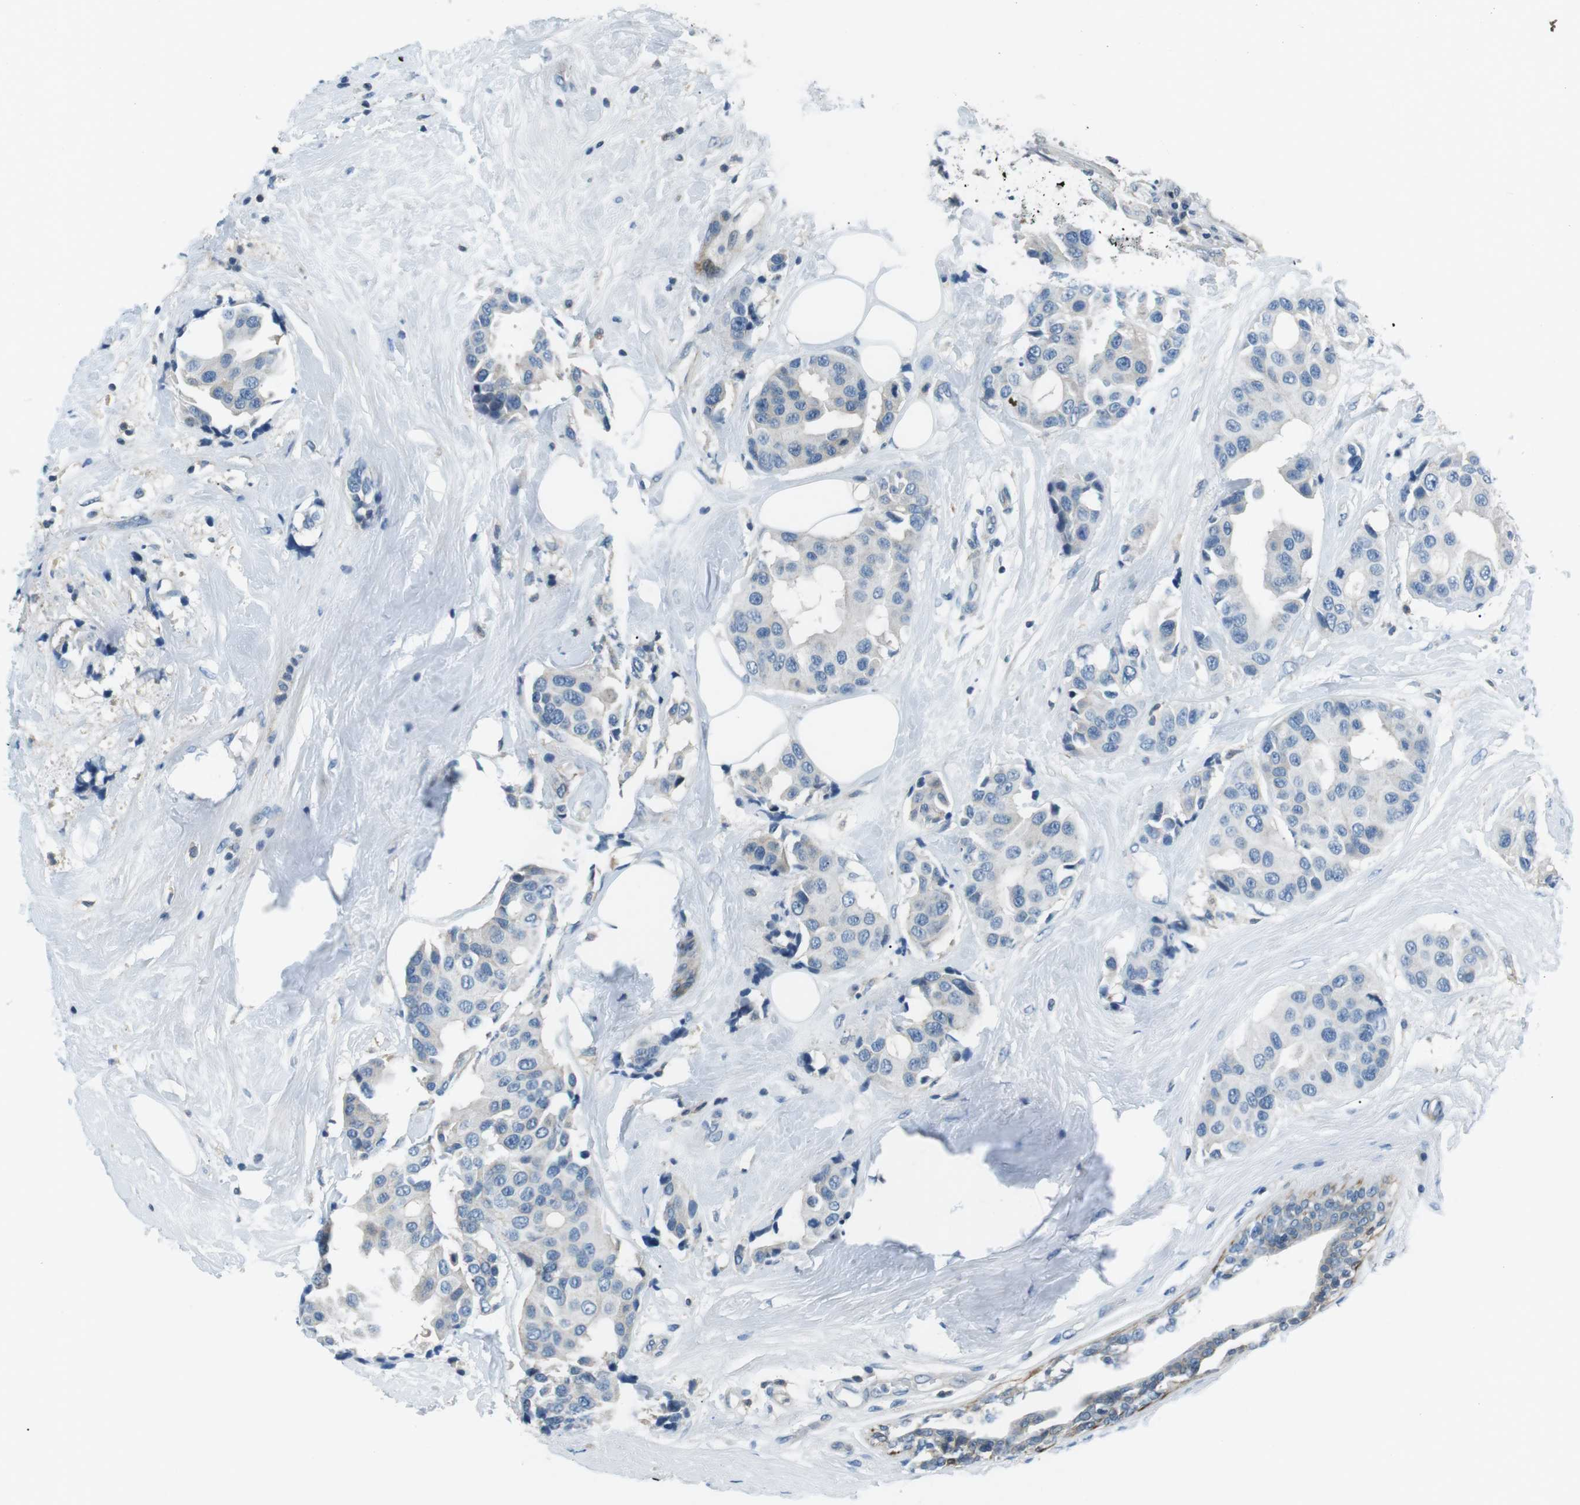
{"staining": {"intensity": "negative", "quantity": "none", "location": "none"}, "tissue": "breast cancer", "cell_type": "Tumor cells", "image_type": "cancer", "snomed": [{"axis": "morphology", "description": "Normal tissue, NOS"}, {"axis": "morphology", "description": "Duct carcinoma"}, {"axis": "topography", "description": "Breast"}], "caption": "This is a image of IHC staining of invasive ductal carcinoma (breast), which shows no positivity in tumor cells. (DAB (3,3'-diaminobenzidine) IHC with hematoxylin counter stain).", "gene": "ARVCF", "patient": {"sex": "female", "age": 39}}